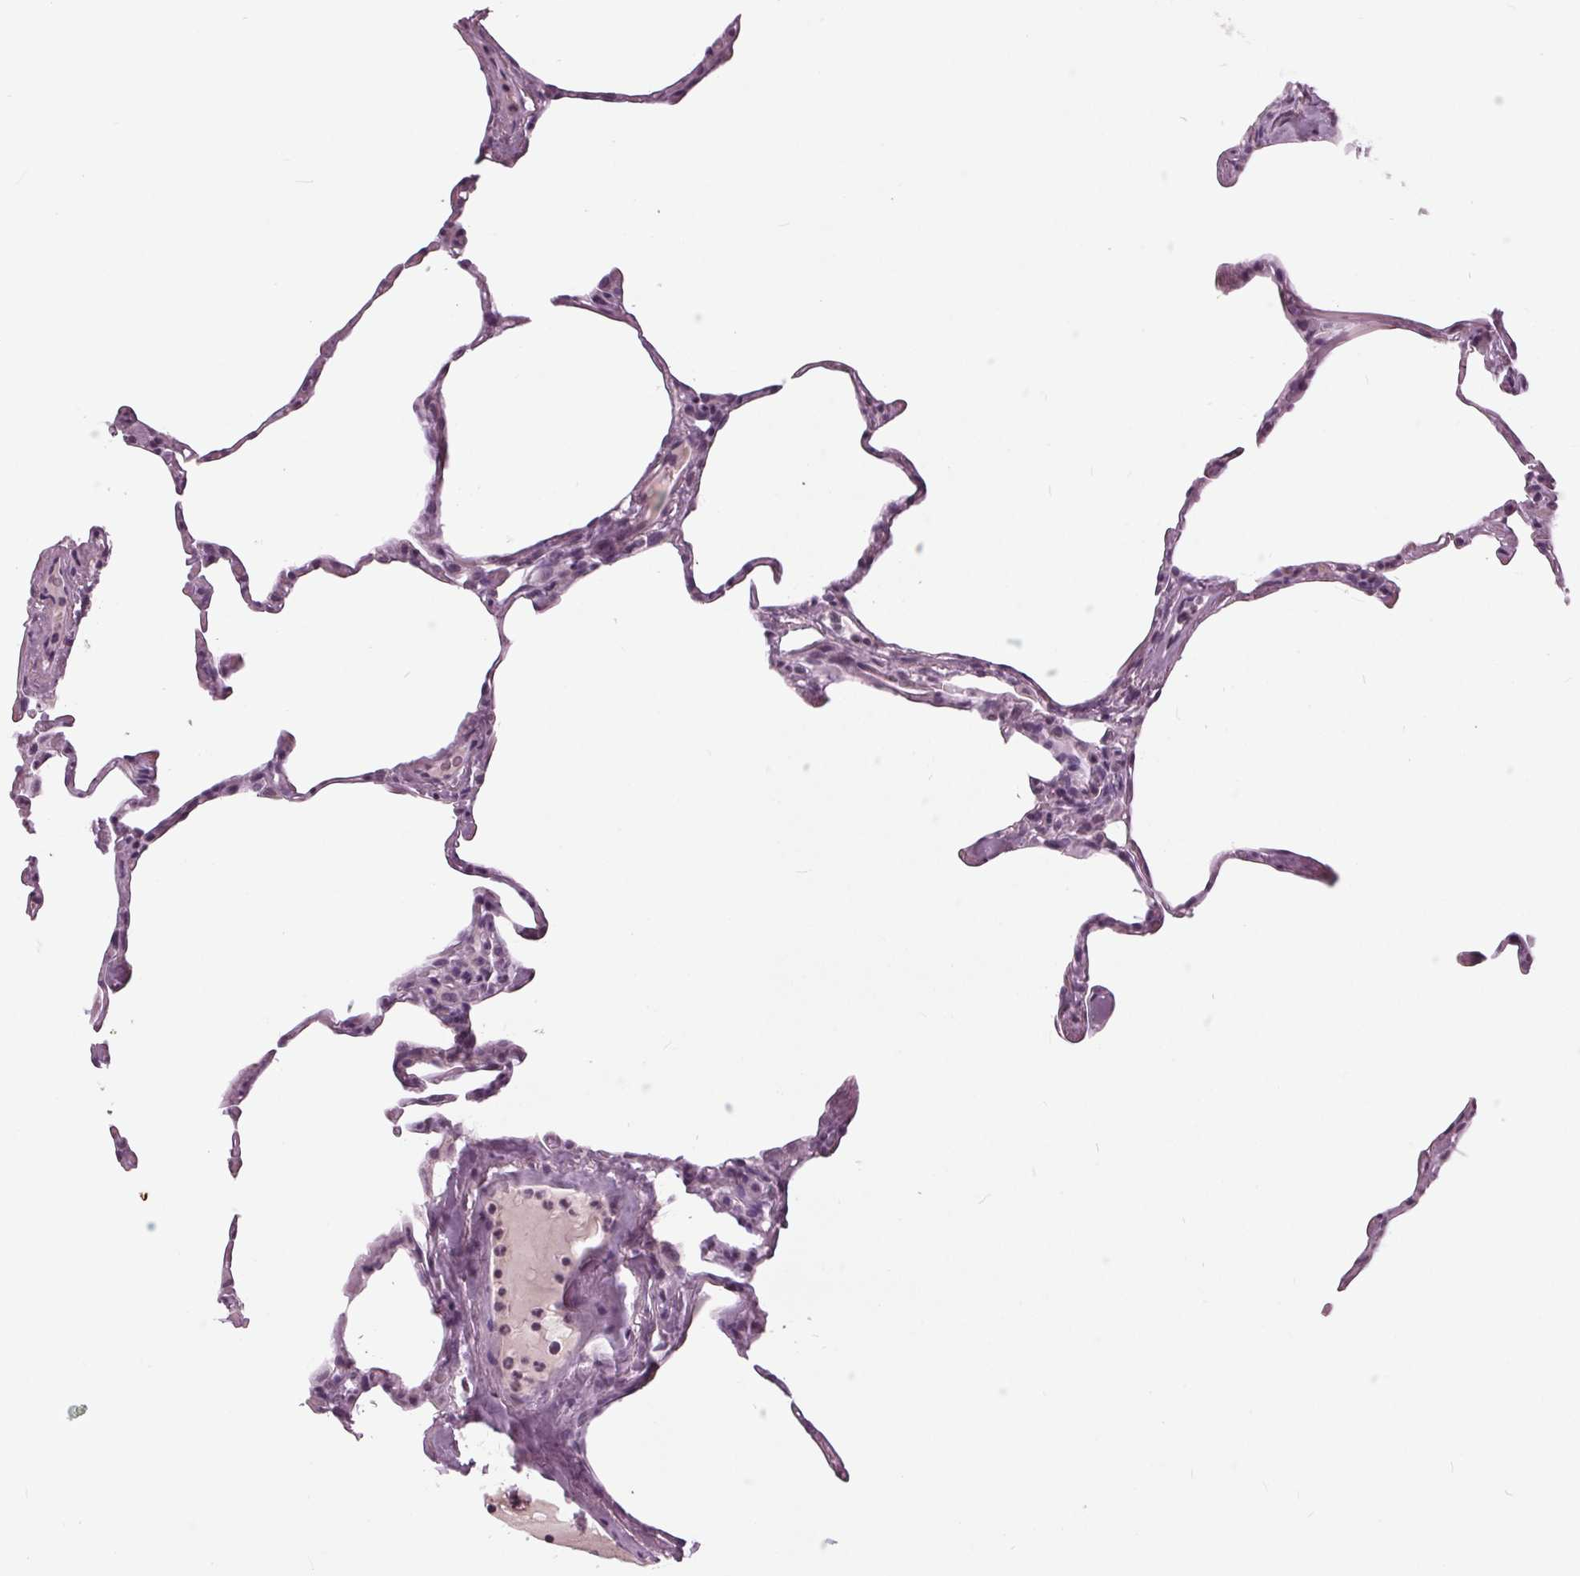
{"staining": {"intensity": "negative", "quantity": "none", "location": "none"}, "tissue": "lung", "cell_type": "Alveolar cells", "image_type": "normal", "snomed": [{"axis": "morphology", "description": "Normal tissue, NOS"}, {"axis": "topography", "description": "Lung"}], "caption": "This is an immunohistochemistry photomicrograph of unremarkable lung. There is no expression in alveolar cells.", "gene": "SLC9A4", "patient": {"sex": "male", "age": 65}}